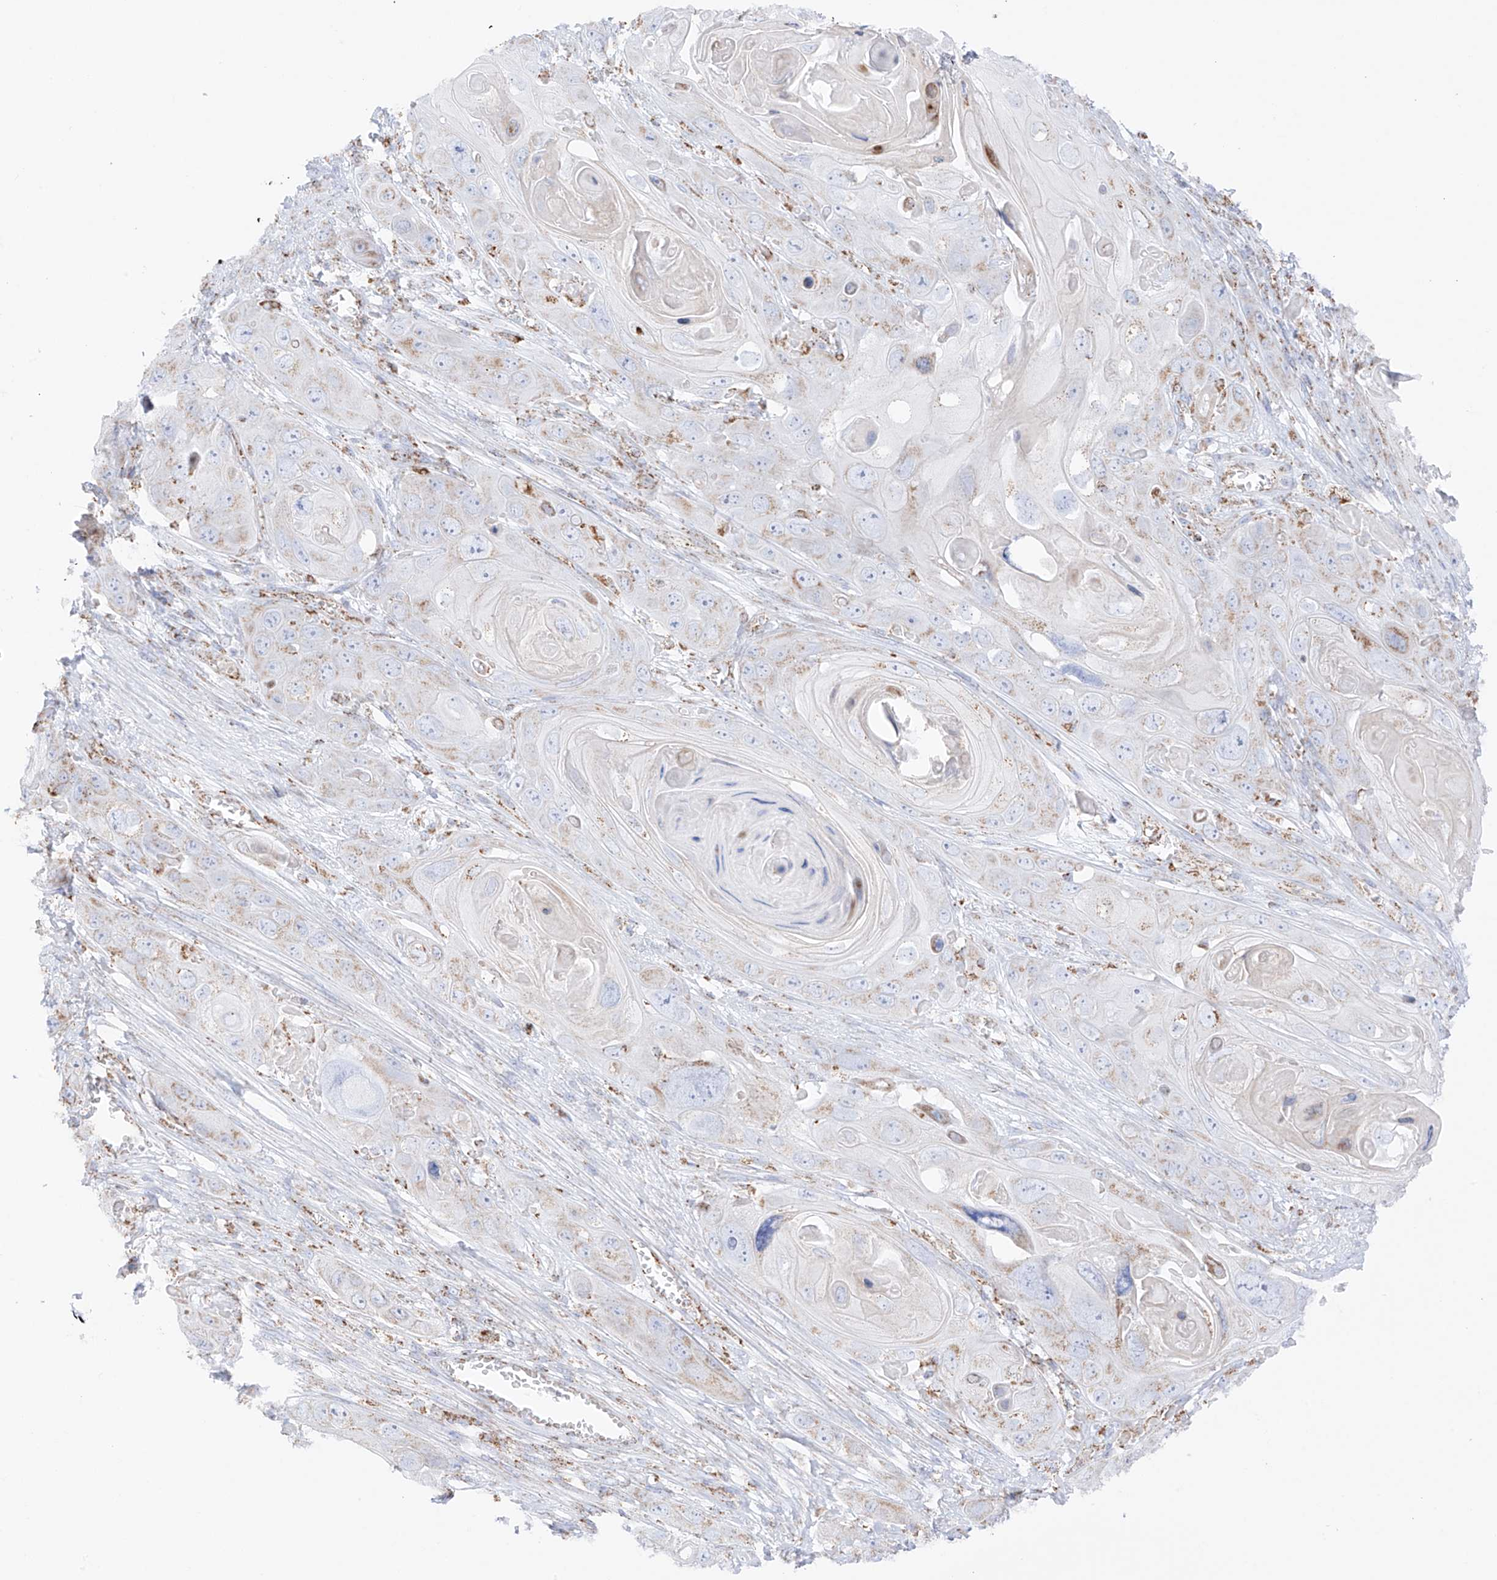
{"staining": {"intensity": "weak", "quantity": "<25%", "location": "cytoplasmic/membranous"}, "tissue": "skin cancer", "cell_type": "Tumor cells", "image_type": "cancer", "snomed": [{"axis": "morphology", "description": "Squamous cell carcinoma, NOS"}, {"axis": "topography", "description": "Skin"}], "caption": "The histopathology image displays no significant staining in tumor cells of skin cancer (squamous cell carcinoma).", "gene": "XKR3", "patient": {"sex": "male", "age": 55}}